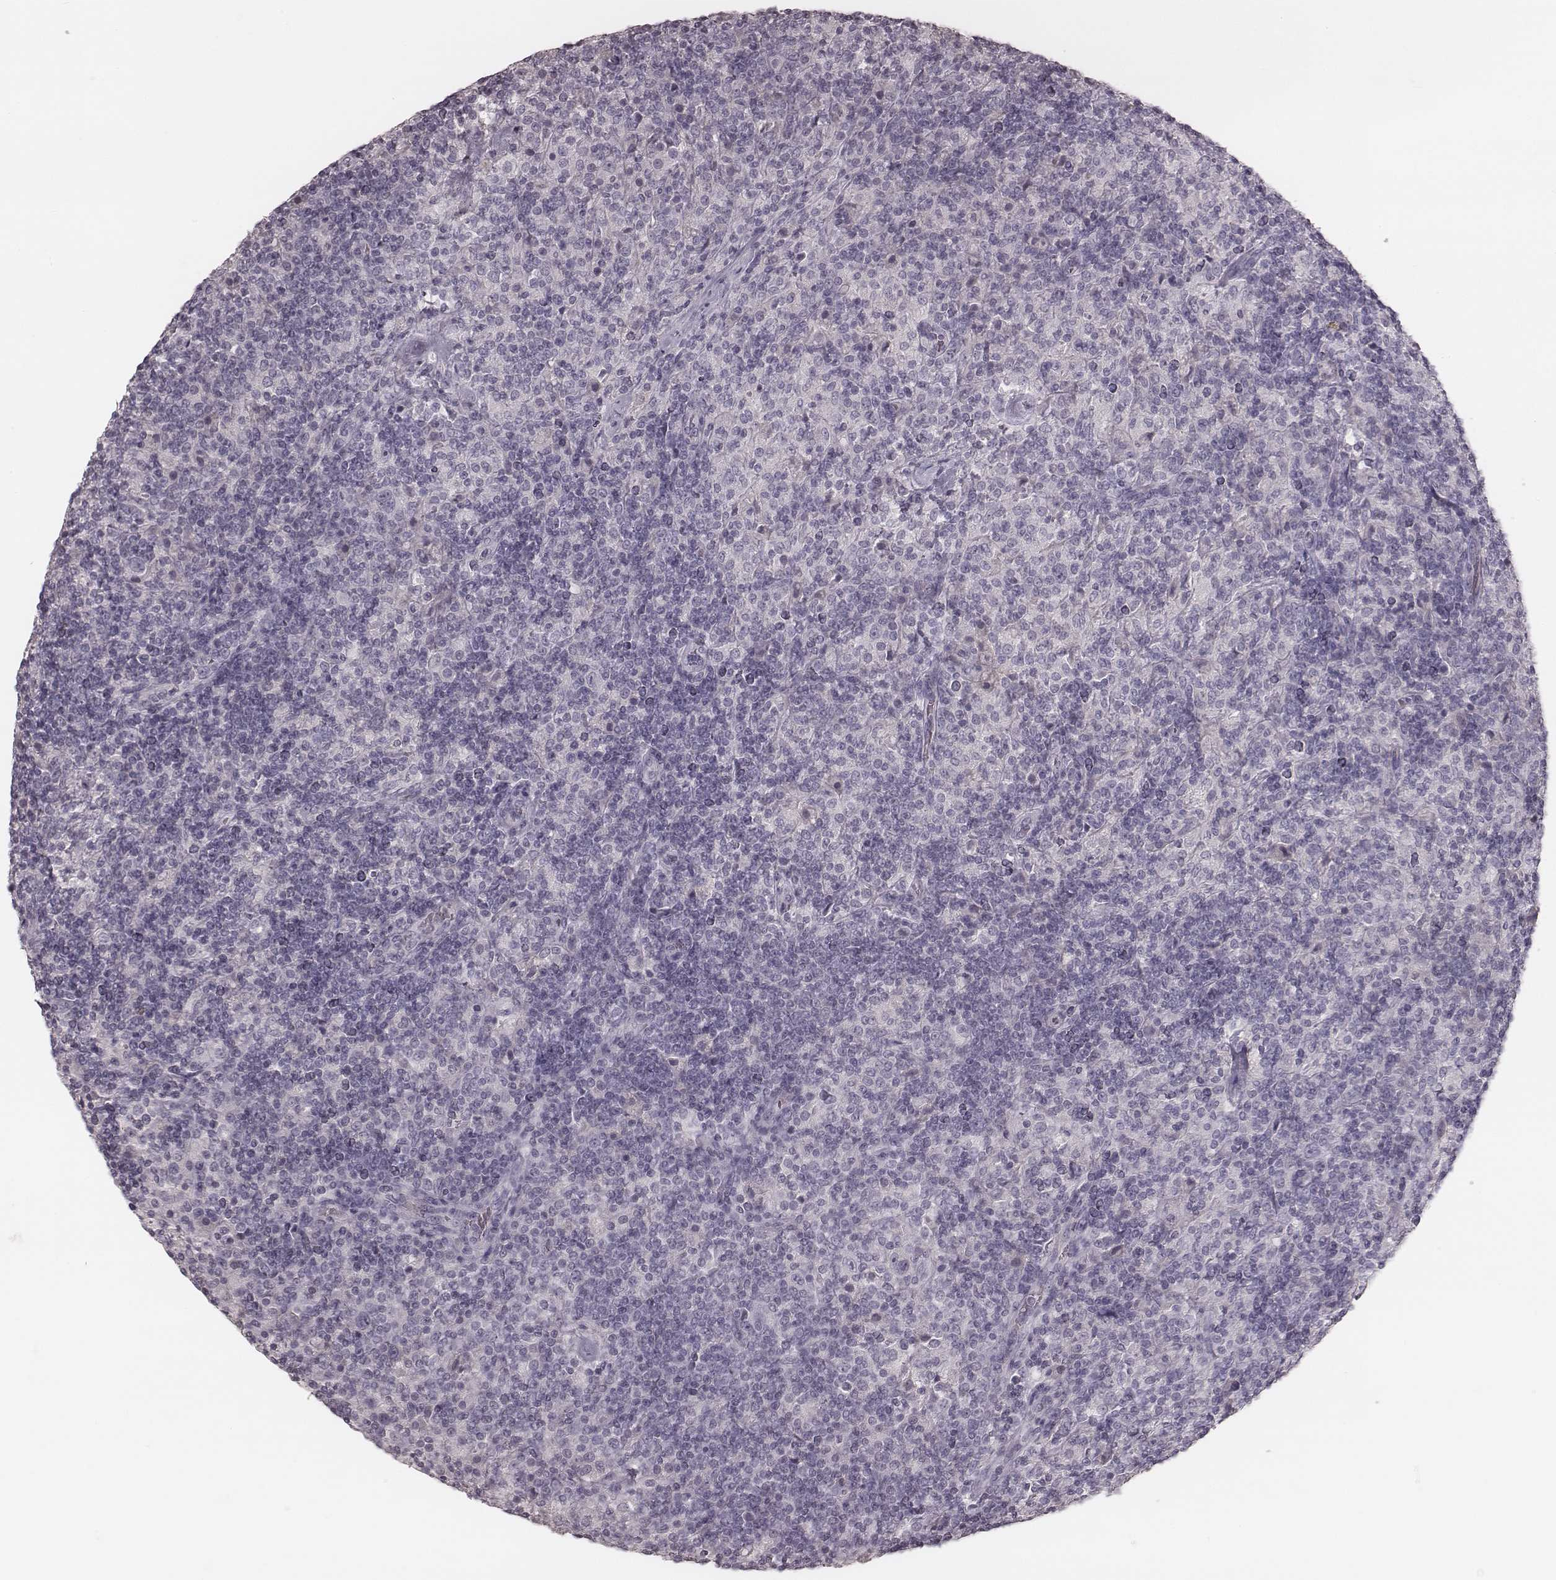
{"staining": {"intensity": "negative", "quantity": "none", "location": "none"}, "tissue": "lymphoma", "cell_type": "Tumor cells", "image_type": "cancer", "snomed": [{"axis": "morphology", "description": "Hodgkin's disease, NOS"}, {"axis": "topography", "description": "Lymph node"}], "caption": "Tumor cells show no significant expression in lymphoma.", "gene": "SMIM24", "patient": {"sex": "male", "age": 70}}